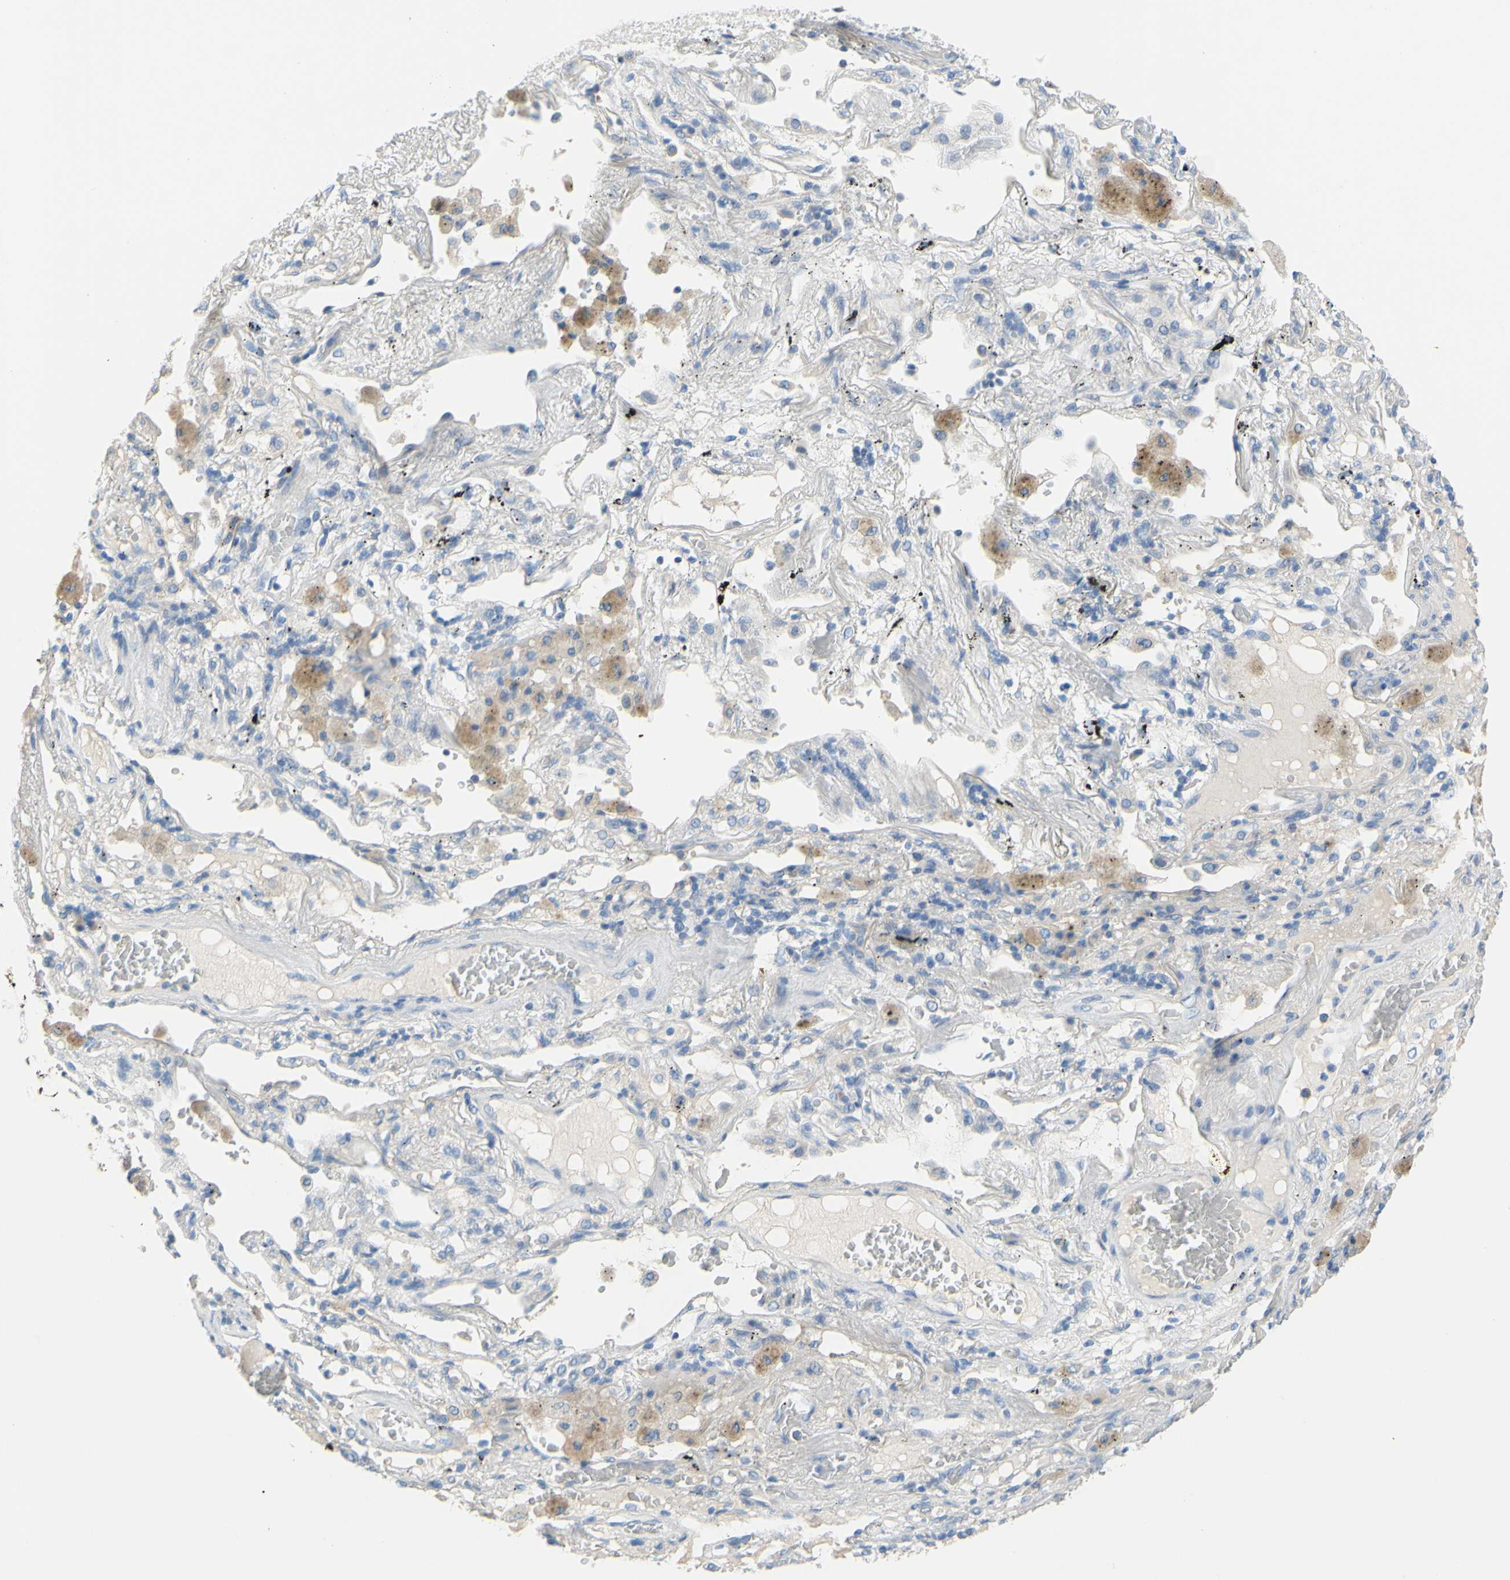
{"staining": {"intensity": "negative", "quantity": "none", "location": "none"}, "tissue": "lung cancer", "cell_type": "Tumor cells", "image_type": "cancer", "snomed": [{"axis": "morphology", "description": "Squamous cell carcinoma, NOS"}, {"axis": "topography", "description": "Lung"}], "caption": "Lung cancer stained for a protein using immunohistochemistry reveals no staining tumor cells.", "gene": "SLC1A2", "patient": {"sex": "male", "age": 57}}